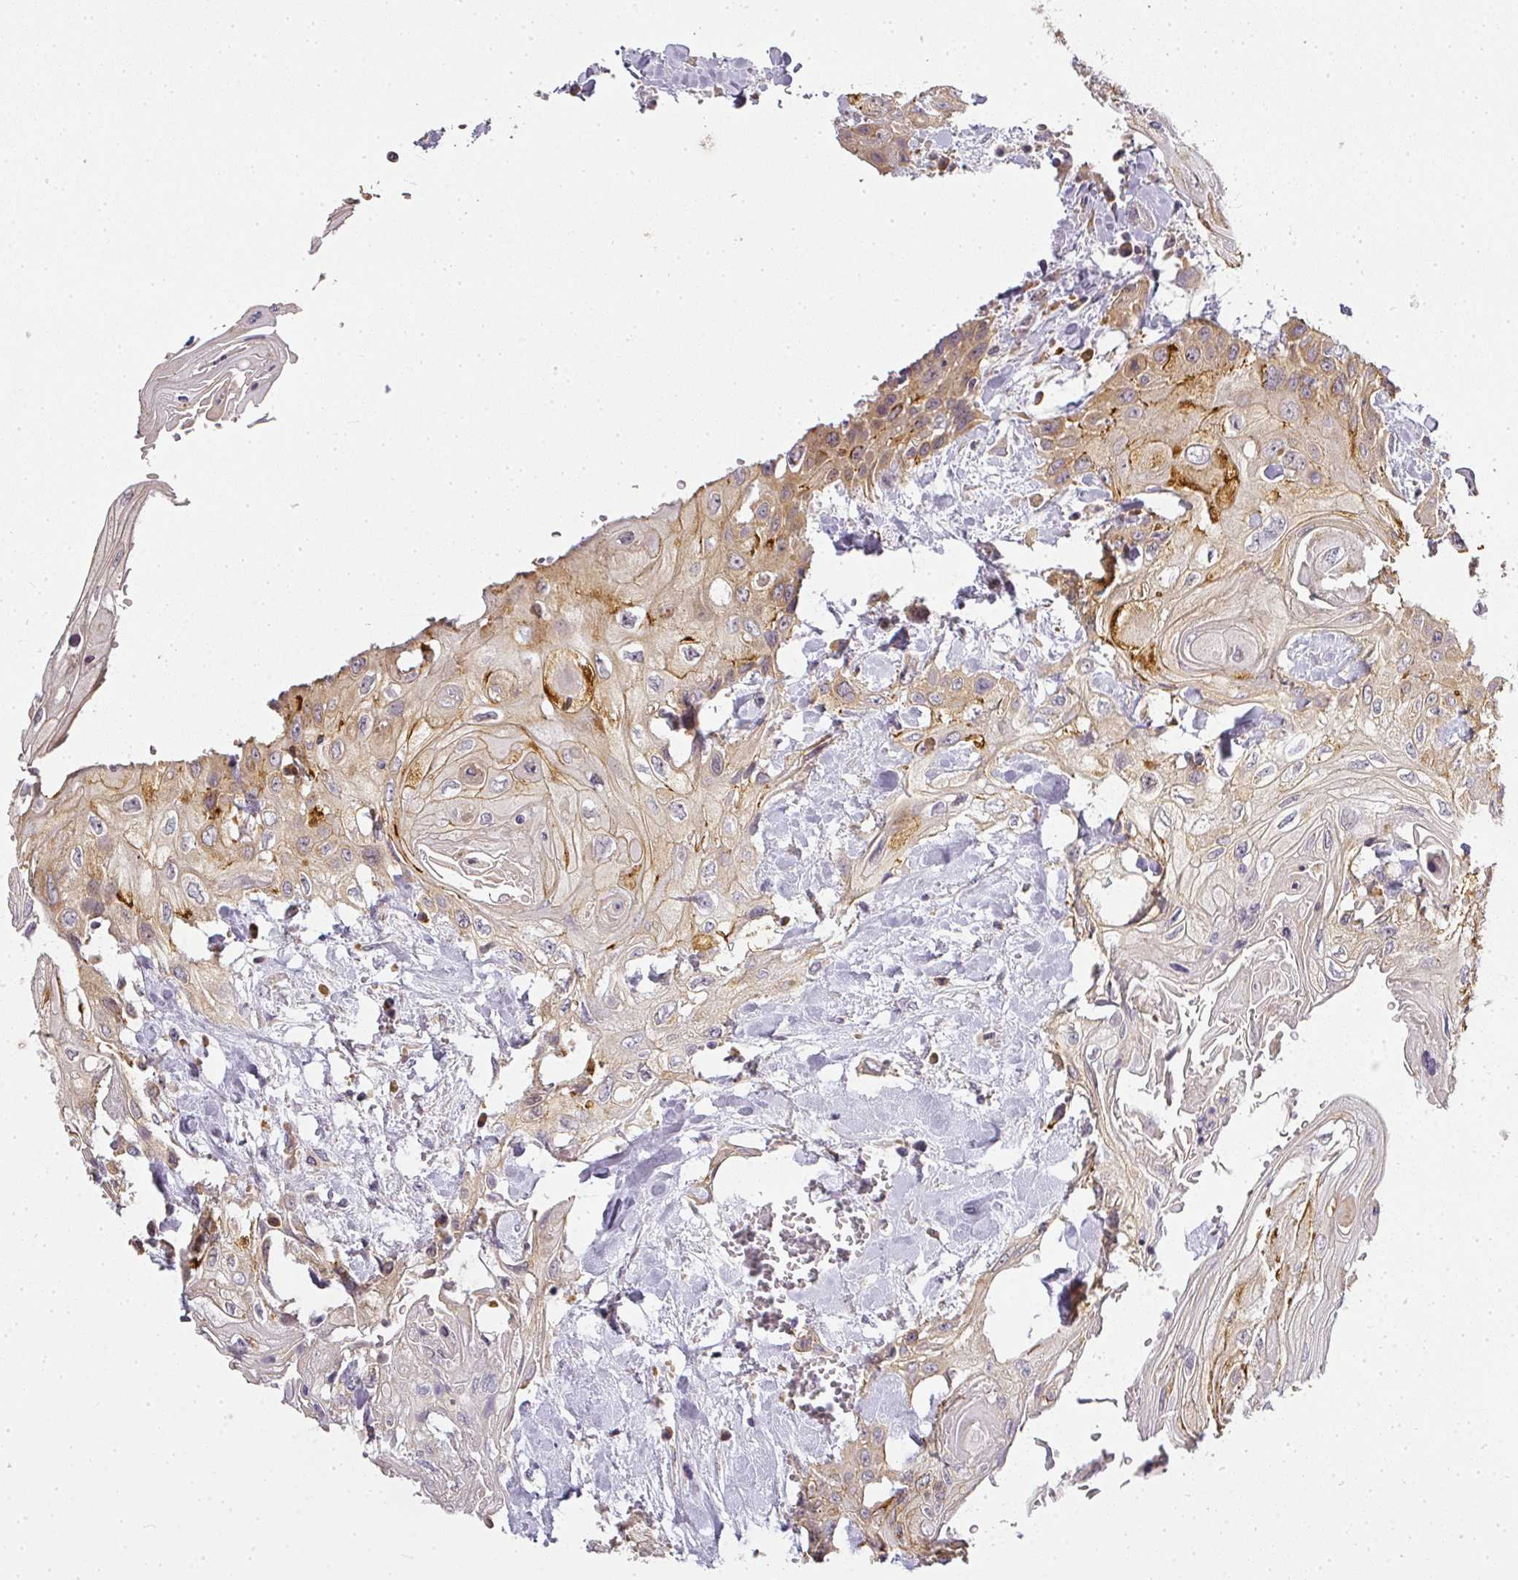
{"staining": {"intensity": "moderate", "quantity": "<25%", "location": "cytoplasmic/membranous"}, "tissue": "head and neck cancer", "cell_type": "Tumor cells", "image_type": "cancer", "snomed": [{"axis": "morphology", "description": "Squamous cell carcinoma, NOS"}, {"axis": "topography", "description": "Head-Neck"}], "caption": "Brown immunohistochemical staining in human head and neck cancer (squamous cell carcinoma) exhibits moderate cytoplasmic/membranous positivity in approximately <25% of tumor cells. (DAB (3,3'-diaminobenzidine) = brown stain, brightfield microscopy at high magnification).", "gene": "MED19", "patient": {"sex": "female", "age": 43}}